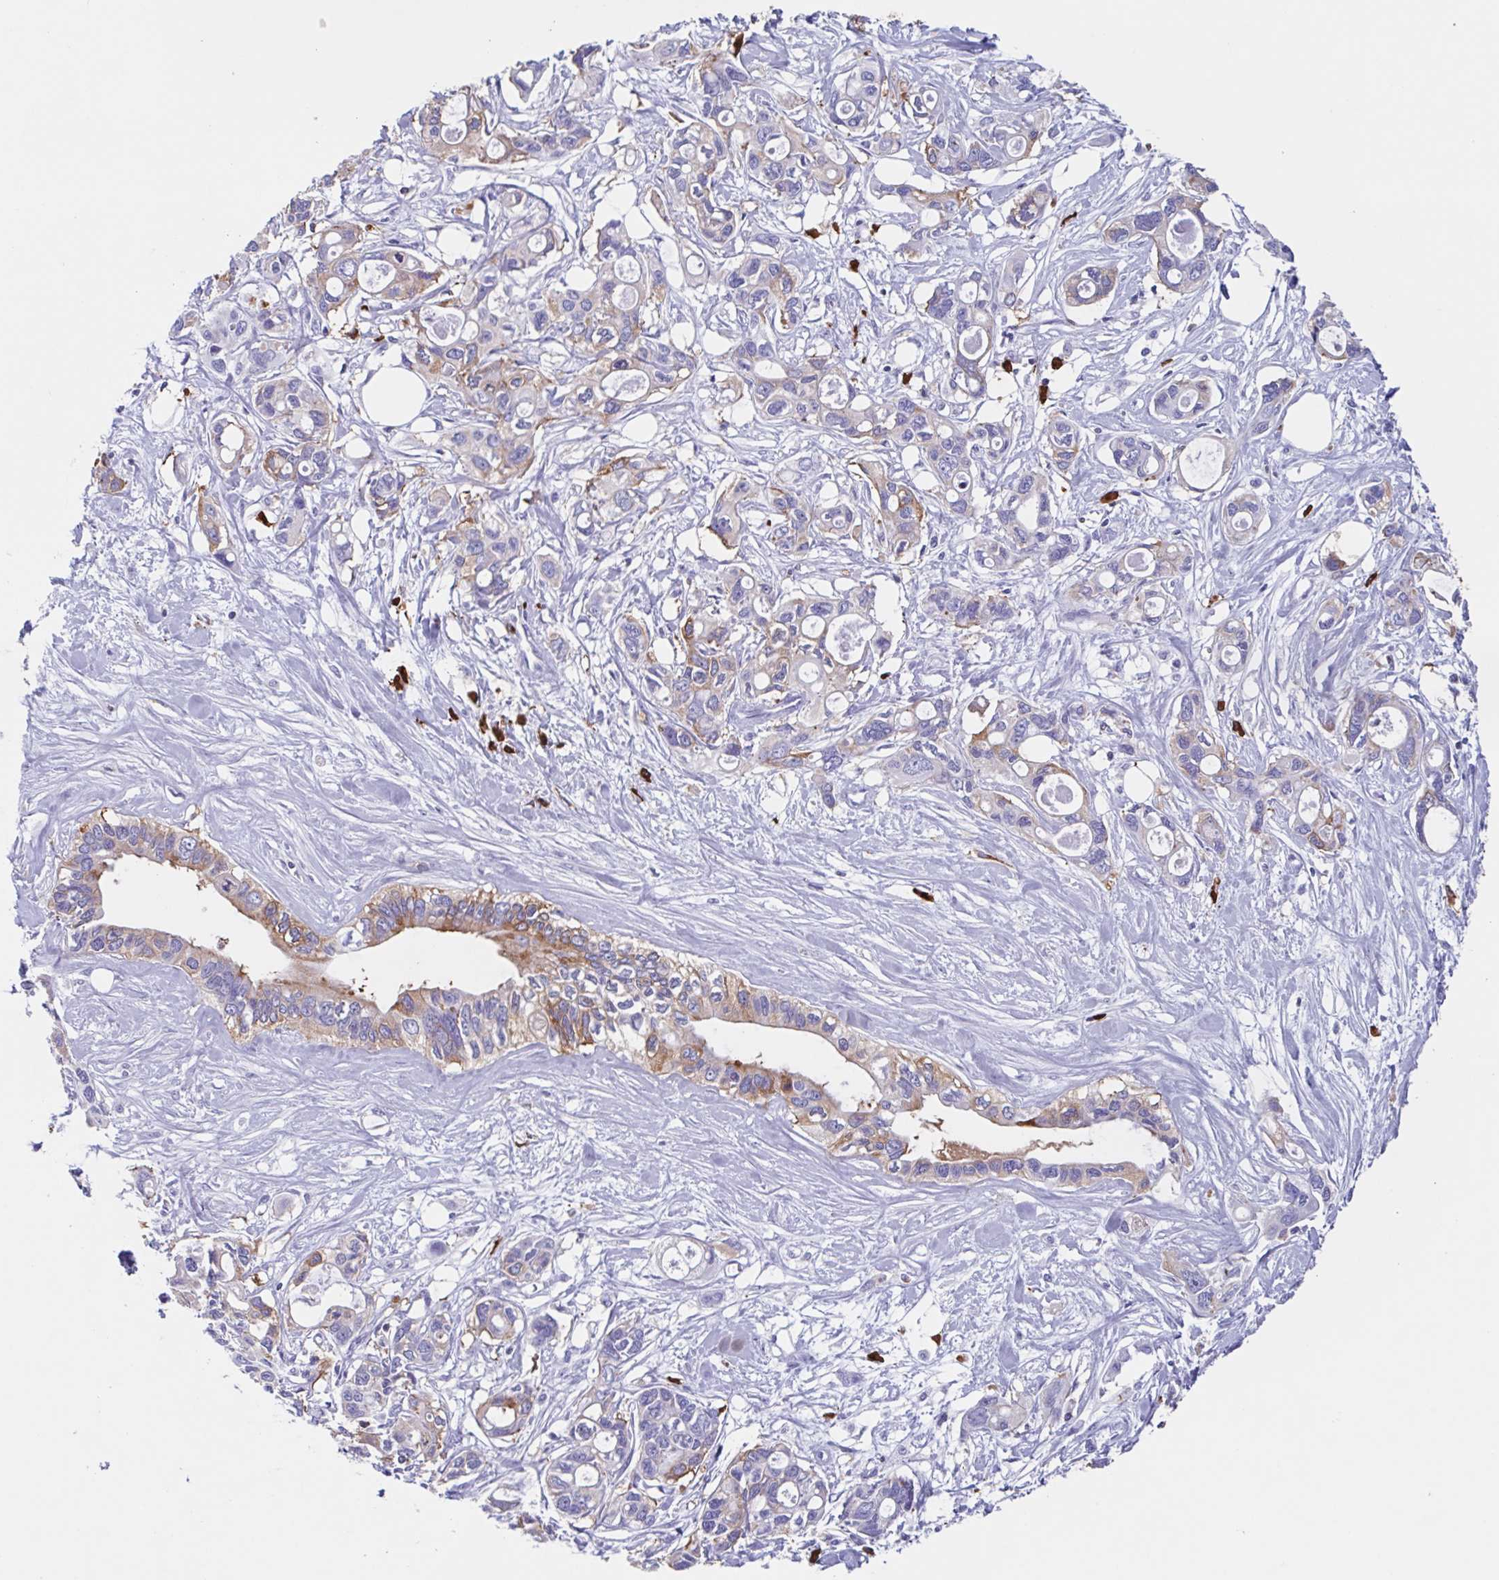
{"staining": {"intensity": "weak", "quantity": "<25%", "location": "cytoplasmic/membranous"}, "tissue": "pancreatic cancer", "cell_type": "Tumor cells", "image_type": "cancer", "snomed": [{"axis": "morphology", "description": "Adenocarcinoma, NOS"}, {"axis": "topography", "description": "Pancreas"}], "caption": "There is no significant positivity in tumor cells of pancreatic cancer (adenocarcinoma). (Stains: DAB immunohistochemistry (IHC) with hematoxylin counter stain, Microscopy: brightfield microscopy at high magnification).", "gene": "TPD52", "patient": {"sex": "male", "age": 60}}